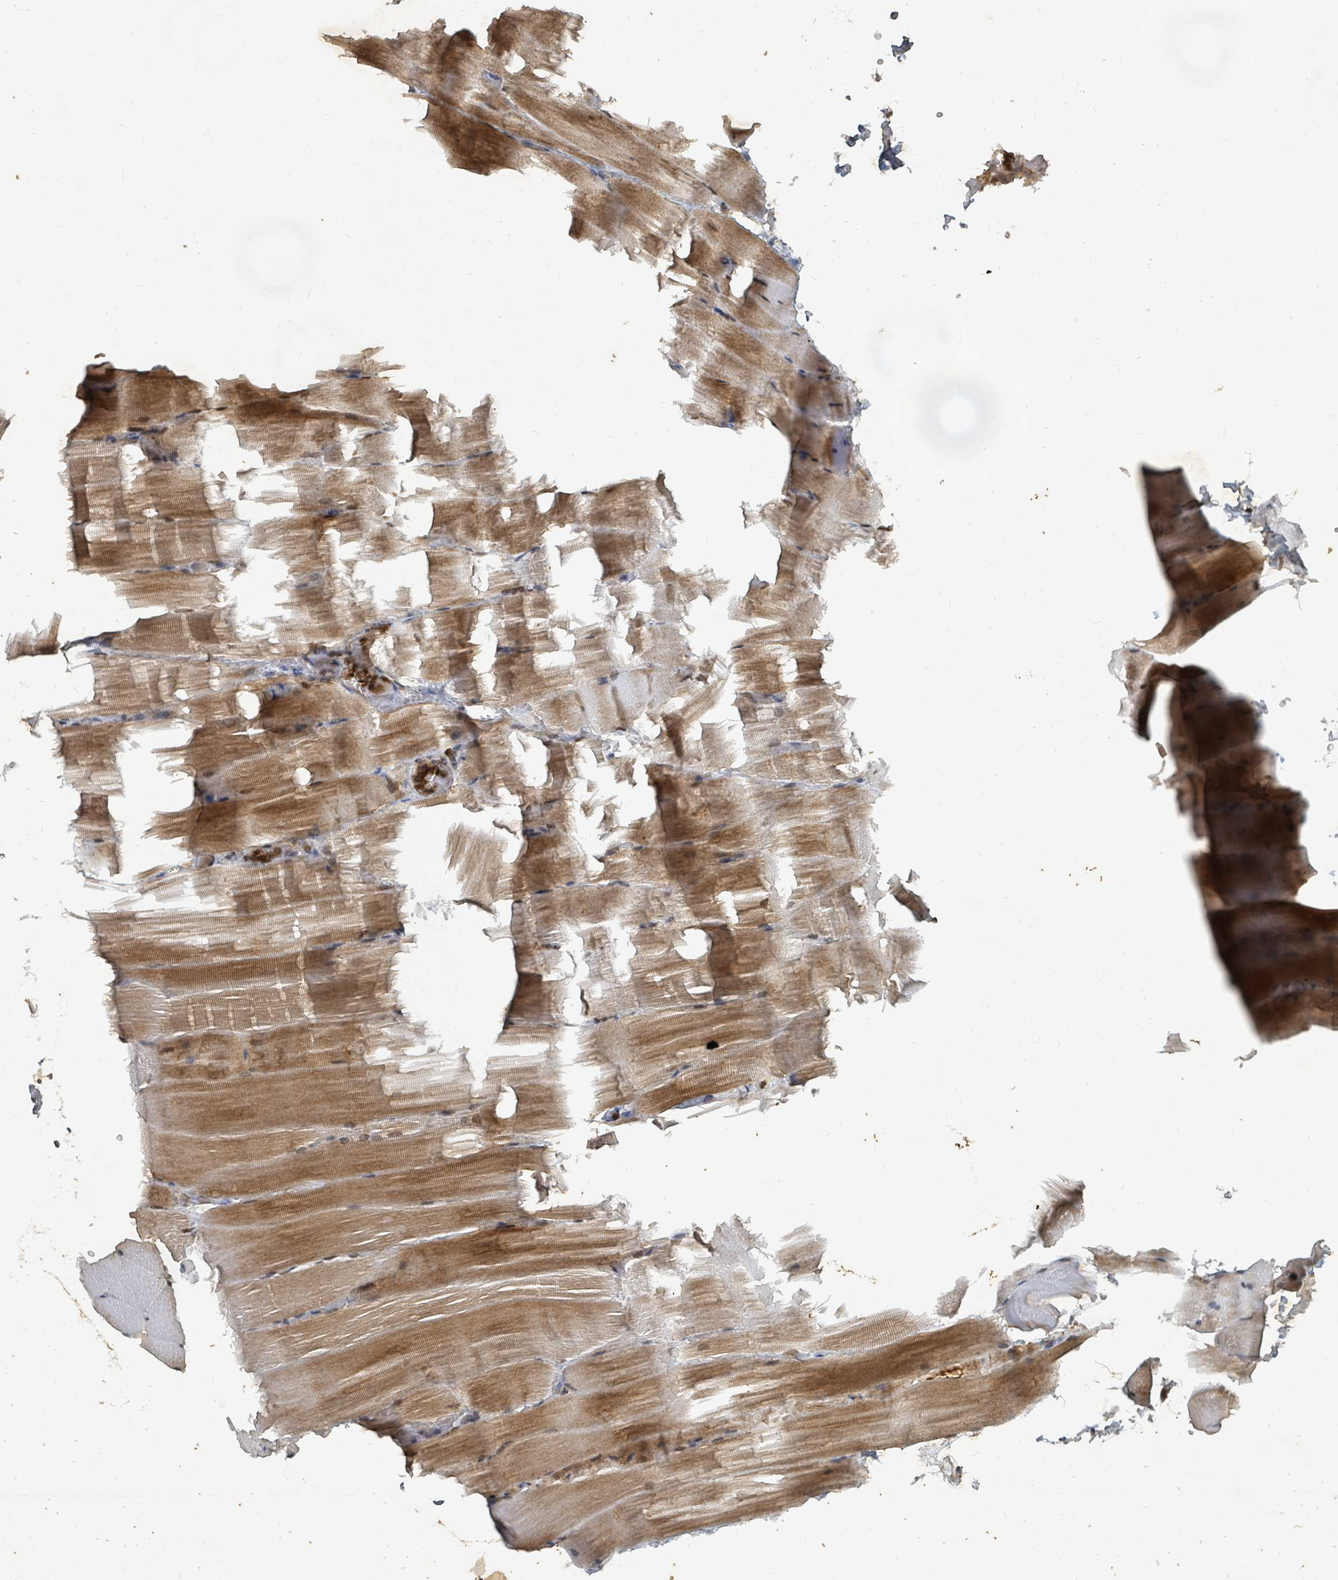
{"staining": {"intensity": "moderate", "quantity": ">75%", "location": "cytoplasmic/membranous,nuclear"}, "tissue": "skeletal muscle", "cell_type": "Myocytes", "image_type": "normal", "snomed": [{"axis": "morphology", "description": "Normal tissue, NOS"}, {"axis": "topography", "description": "Skeletal muscle"}, {"axis": "topography", "description": "Parathyroid gland"}], "caption": "Moderate cytoplasmic/membranous,nuclear staining is seen in approximately >75% of myocytes in normal skeletal muscle. (DAB (3,3'-diaminobenzidine) IHC, brown staining for protein, blue staining for nuclei).", "gene": "KDM4E", "patient": {"sex": "female", "age": 37}}